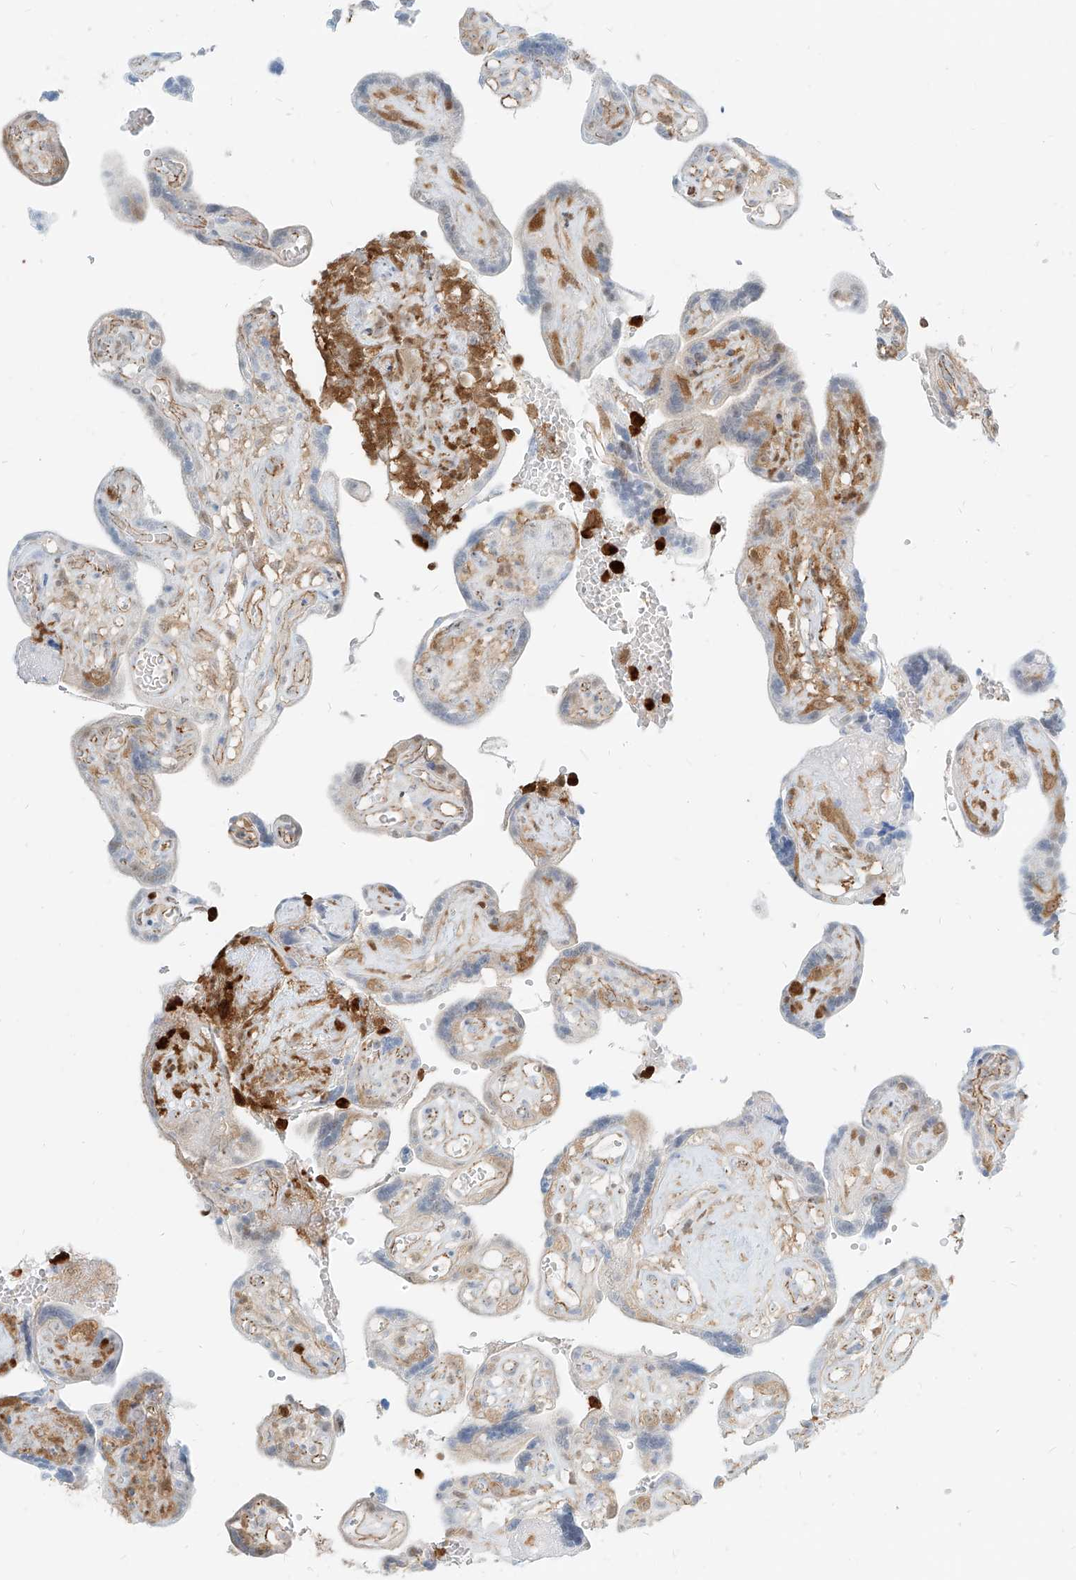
{"staining": {"intensity": "strong", "quantity": ">75%", "location": "cytoplasmic/membranous"}, "tissue": "placenta", "cell_type": "Decidual cells", "image_type": "normal", "snomed": [{"axis": "morphology", "description": "Normal tissue, NOS"}, {"axis": "topography", "description": "Placenta"}], "caption": "Decidual cells demonstrate high levels of strong cytoplasmic/membranous positivity in about >75% of cells in unremarkable placenta.", "gene": "PGD", "patient": {"sex": "female", "age": 30}}